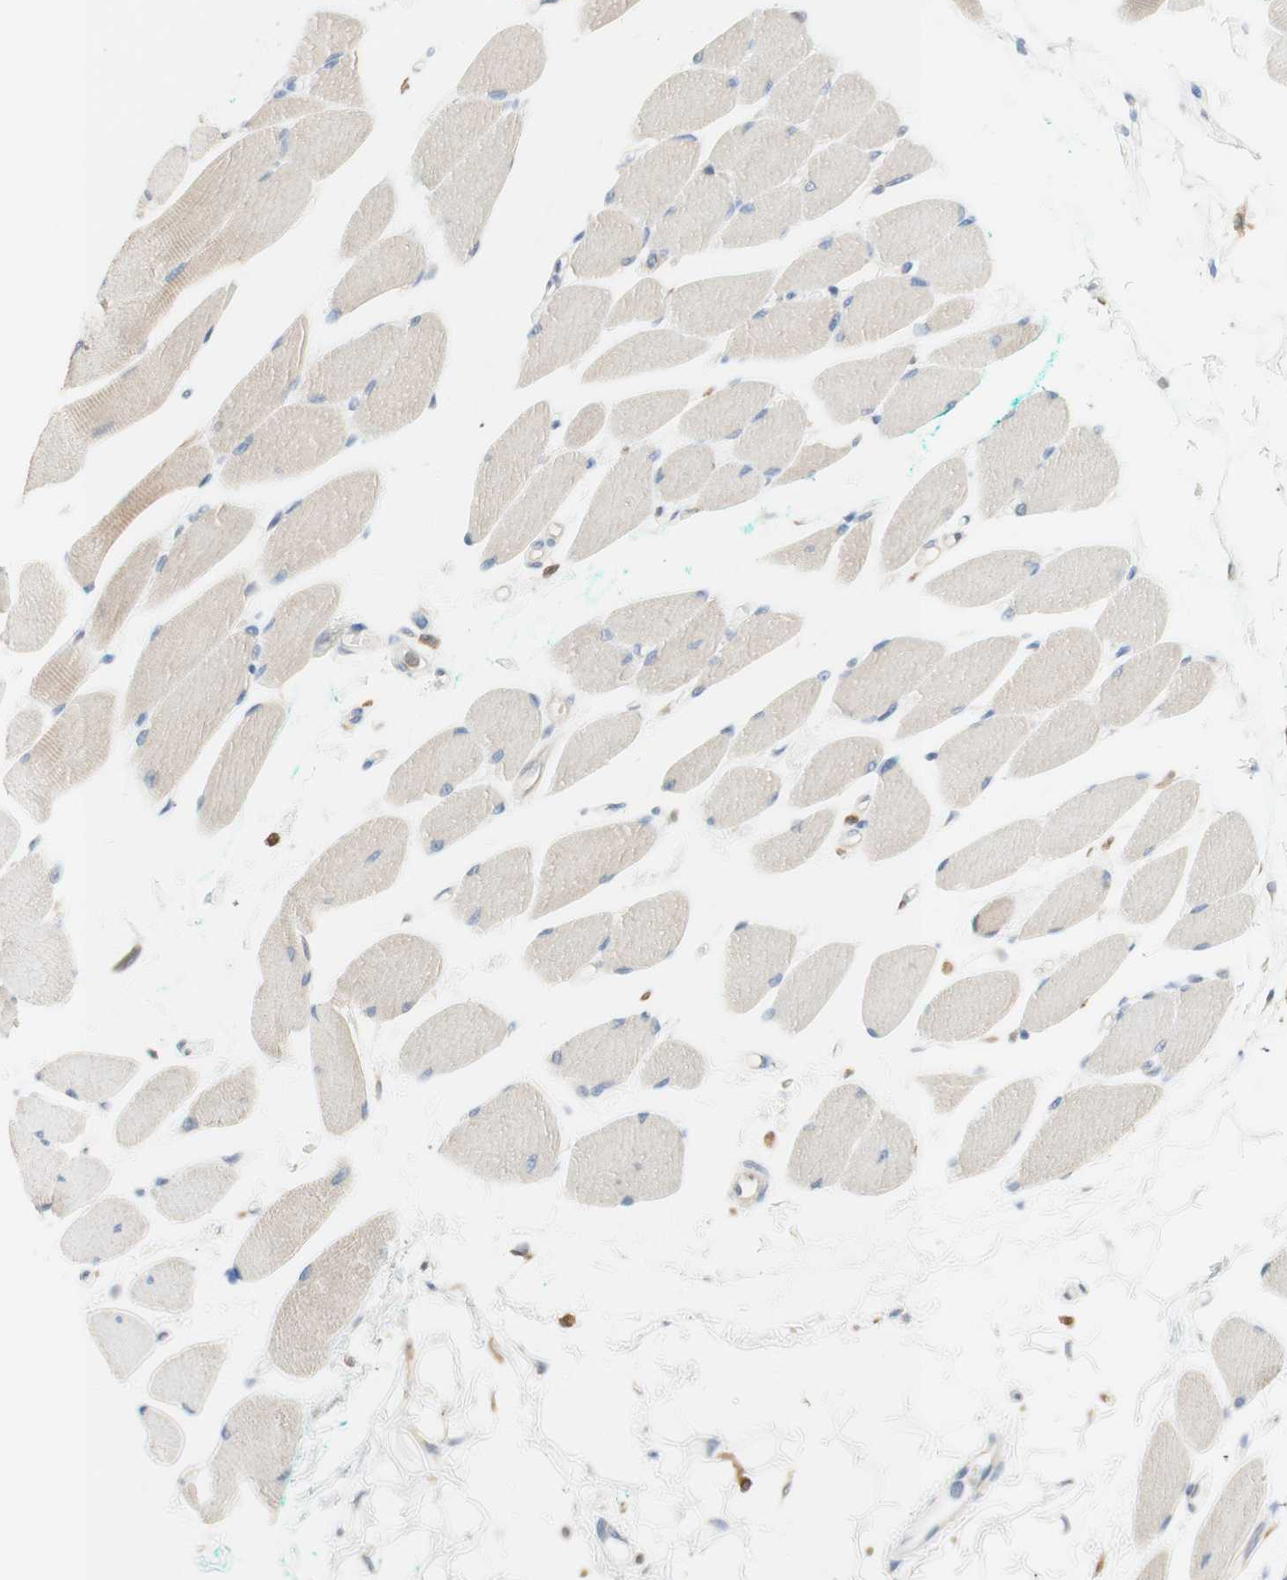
{"staining": {"intensity": "weak", "quantity": "25%-75%", "location": "cytoplasmic/membranous"}, "tissue": "skeletal muscle", "cell_type": "Myocytes", "image_type": "normal", "snomed": [{"axis": "morphology", "description": "Normal tissue, NOS"}, {"axis": "topography", "description": "Skeletal muscle"}, {"axis": "topography", "description": "Oral tissue"}, {"axis": "topography", "description": "Peripheral nerve tissue"}], "caption": "Protein analysis of normal skeletal muscle demonstrates weak cytoplasmic/membranous positivity in approximately 25%-75% of myocytes.", "gene": "COMT", "patient": {"sex": "female", "age": 84}}